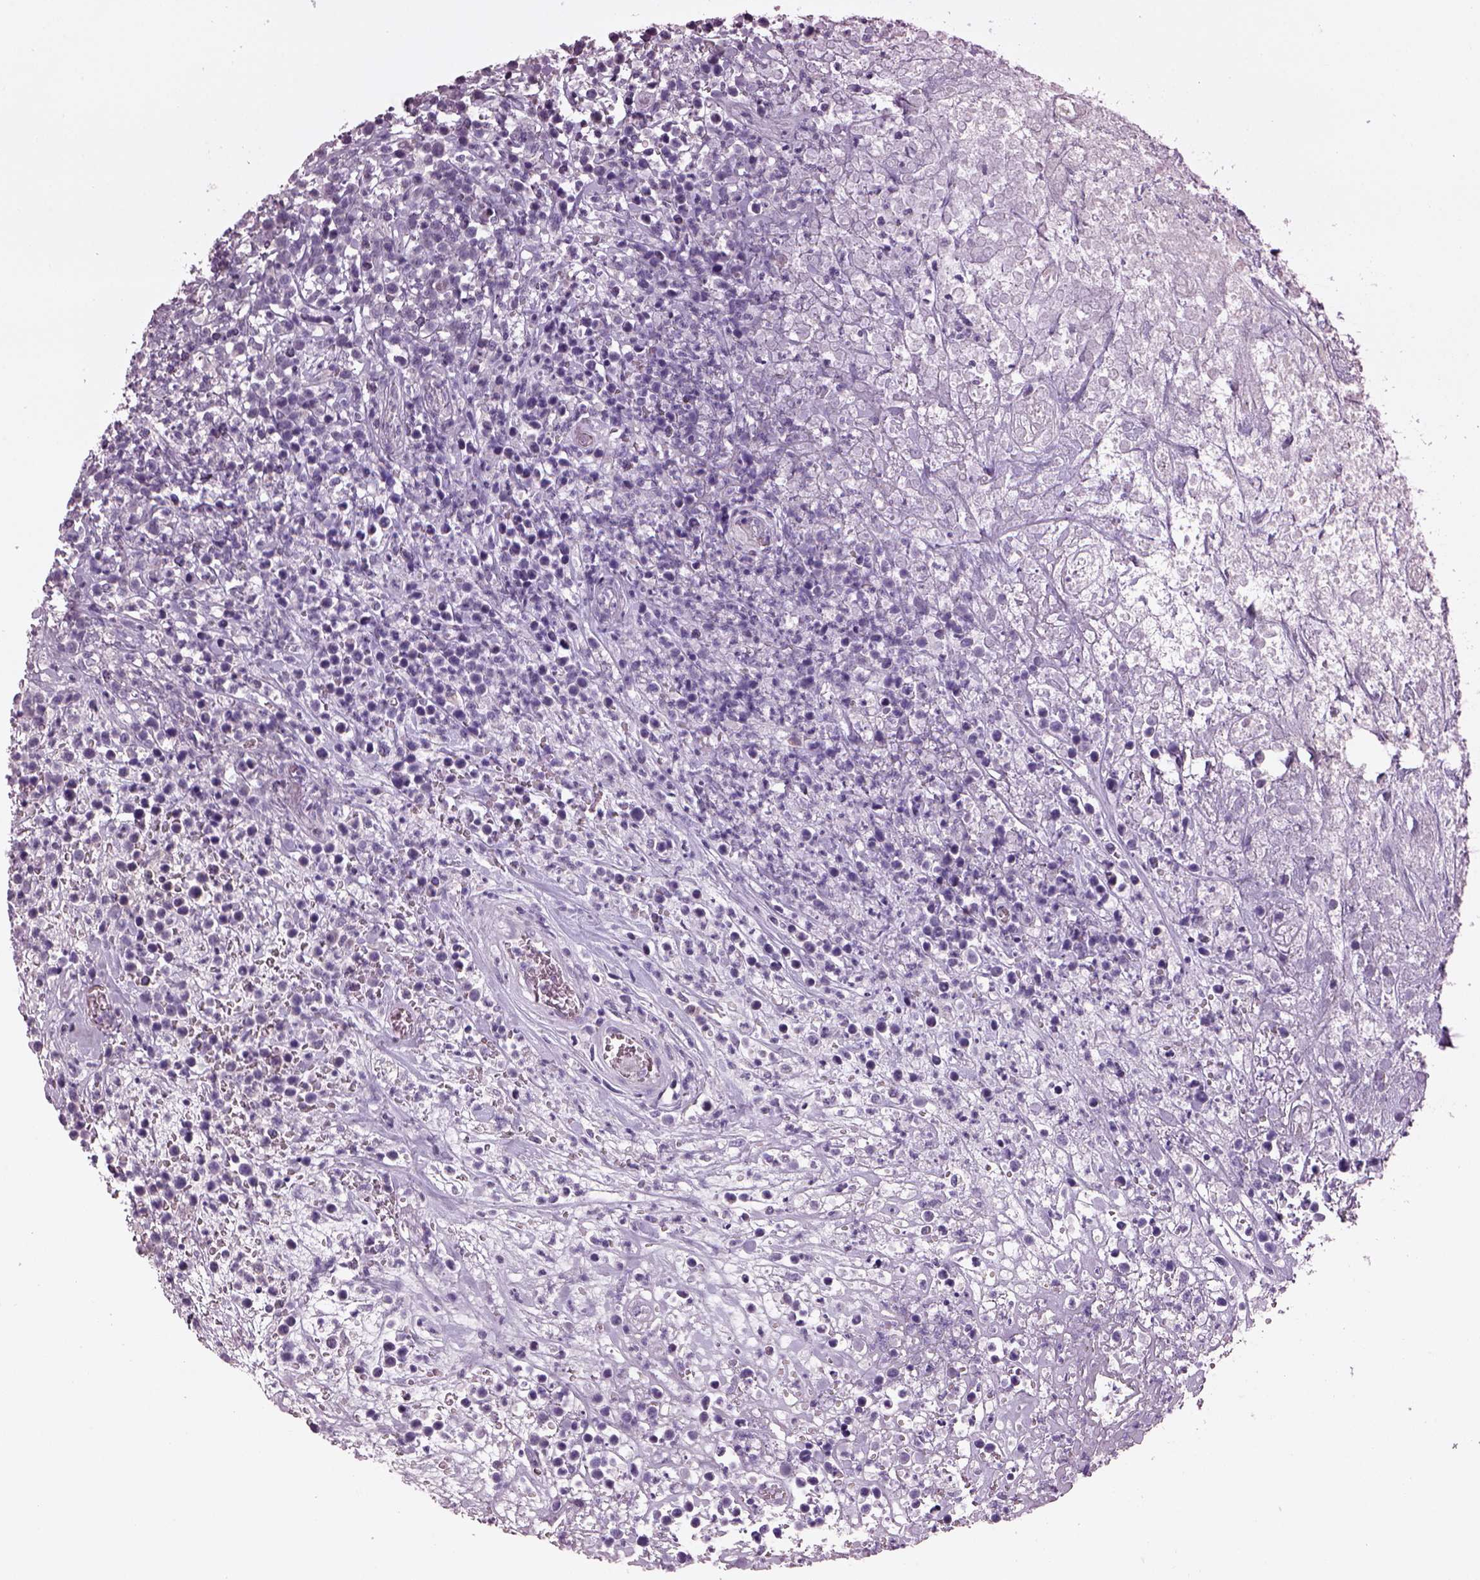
{"staining": {"intensity": "negative", "quantity": "none", "location": "none"}, "tissue": "lymphoma", "cell_type": "Tumor cells", "image_type": "cancer", "snomed": [{"axis": "morphology", "description": "Malignant lymphoma, non-Hodgkin's type, High grade"}, {"axis": "topography", "description": "Soft tissue"}], "caption": "High power microscopy histopathology image of an immunohistochemistry photomicrograph of high-grade malignant lymphoma, non-Hodgkin's type, revealing no significant staining in tumor cells.", "gene": "OPTC", "patient": {"sex": "female", "age": 56}}